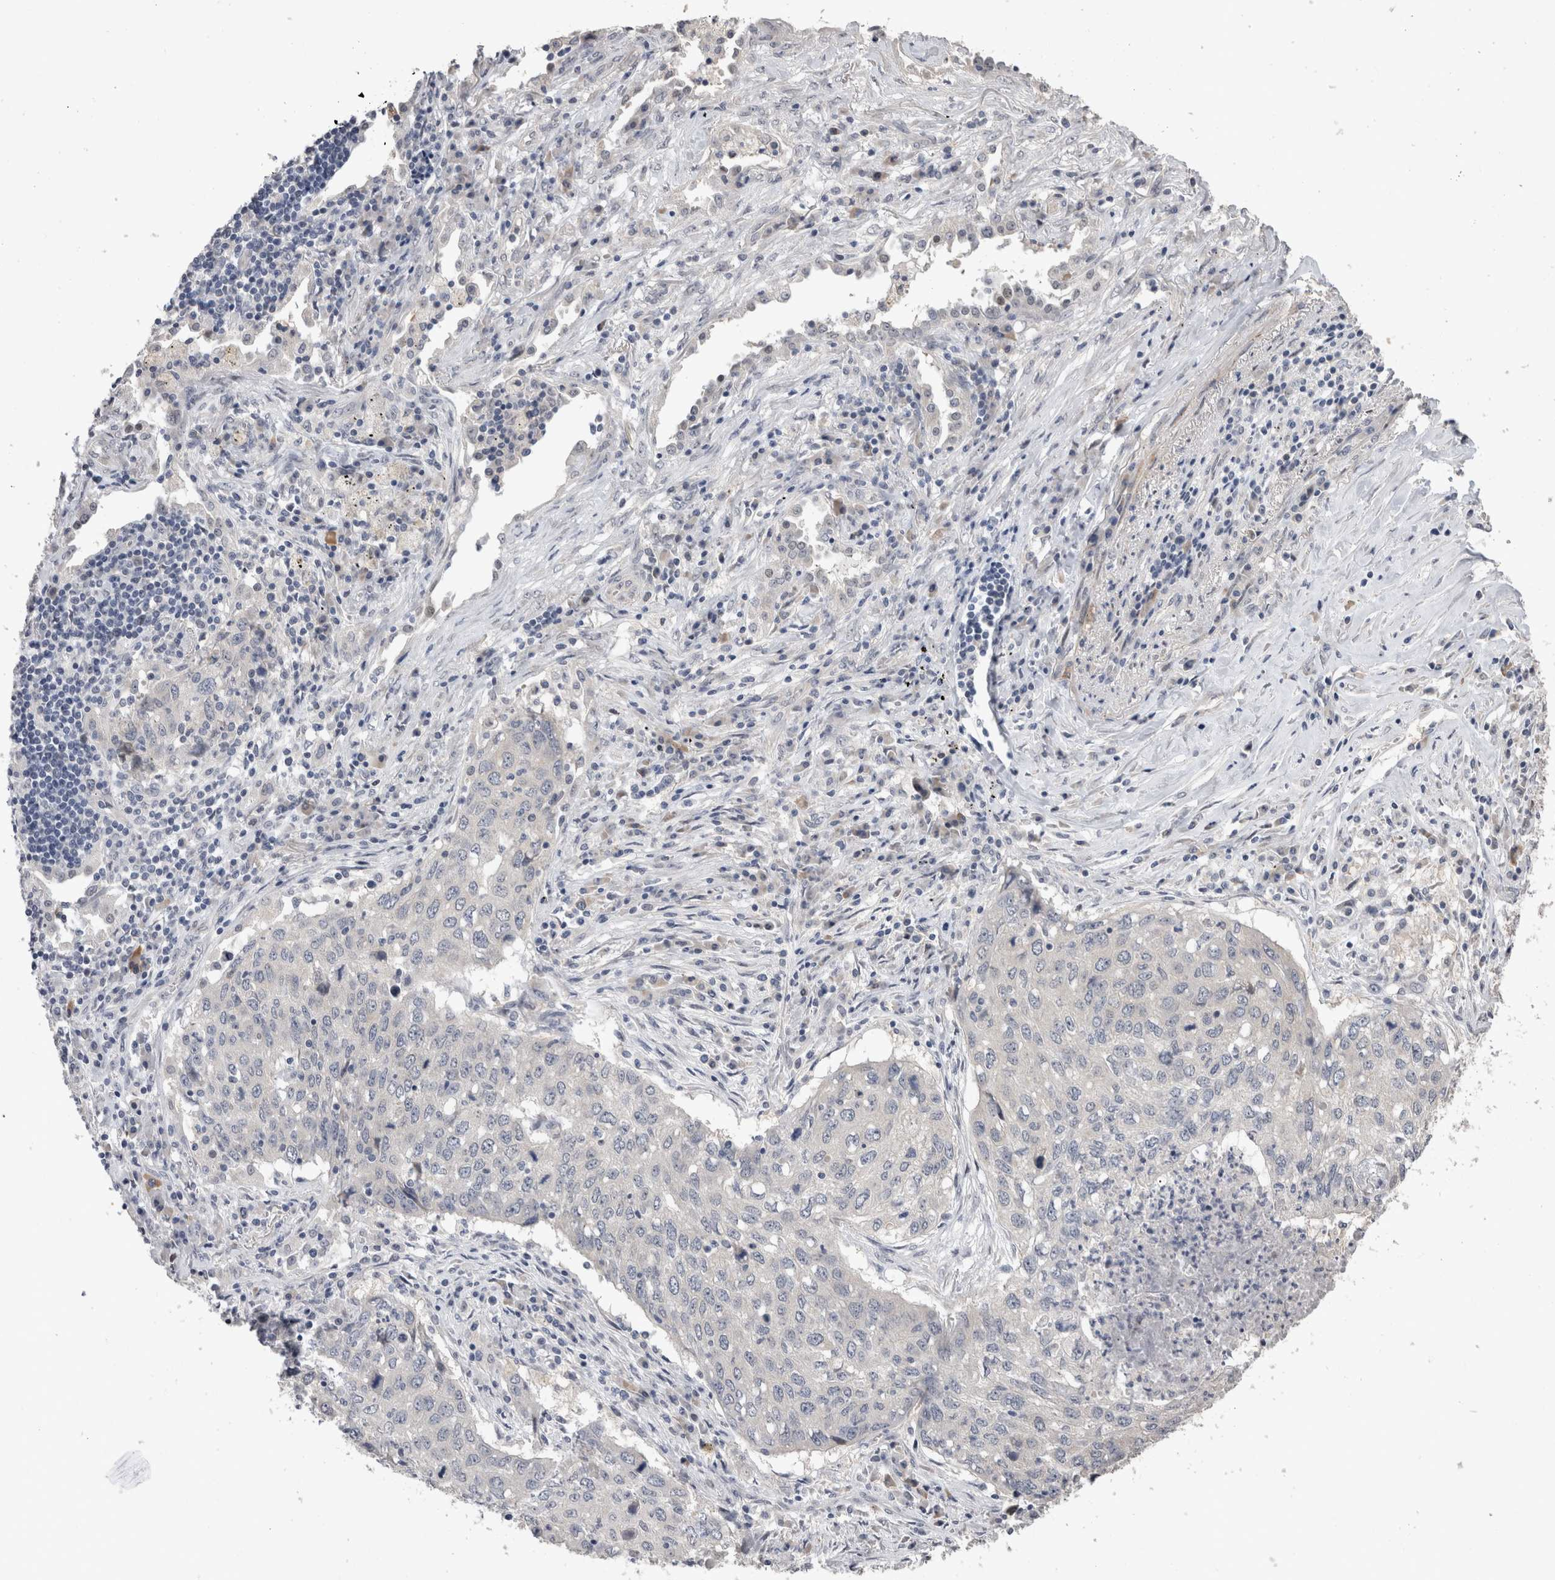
{"staining": {"intensity": "negative", "quantity": "none", "location": "none"}, "tissue": "lung cancer", "cell_type": "Tumor cells", "image_type": "cancer", "snomed": [{"axis": "morphology", "description": "Squamous cell carcinoma, NOS"}, {"axis": "topography", "description": "Lung"}], "caption": "The IHC histopathology image has no significant staining in tumor cells of squamous cell carcinoma (lung) tissue. (Immunohistochemistry (ihc), brightfield microscopy, high magnification).", "gene": "CRYBG1", "patient": {"sex": "female", "age": 63}}